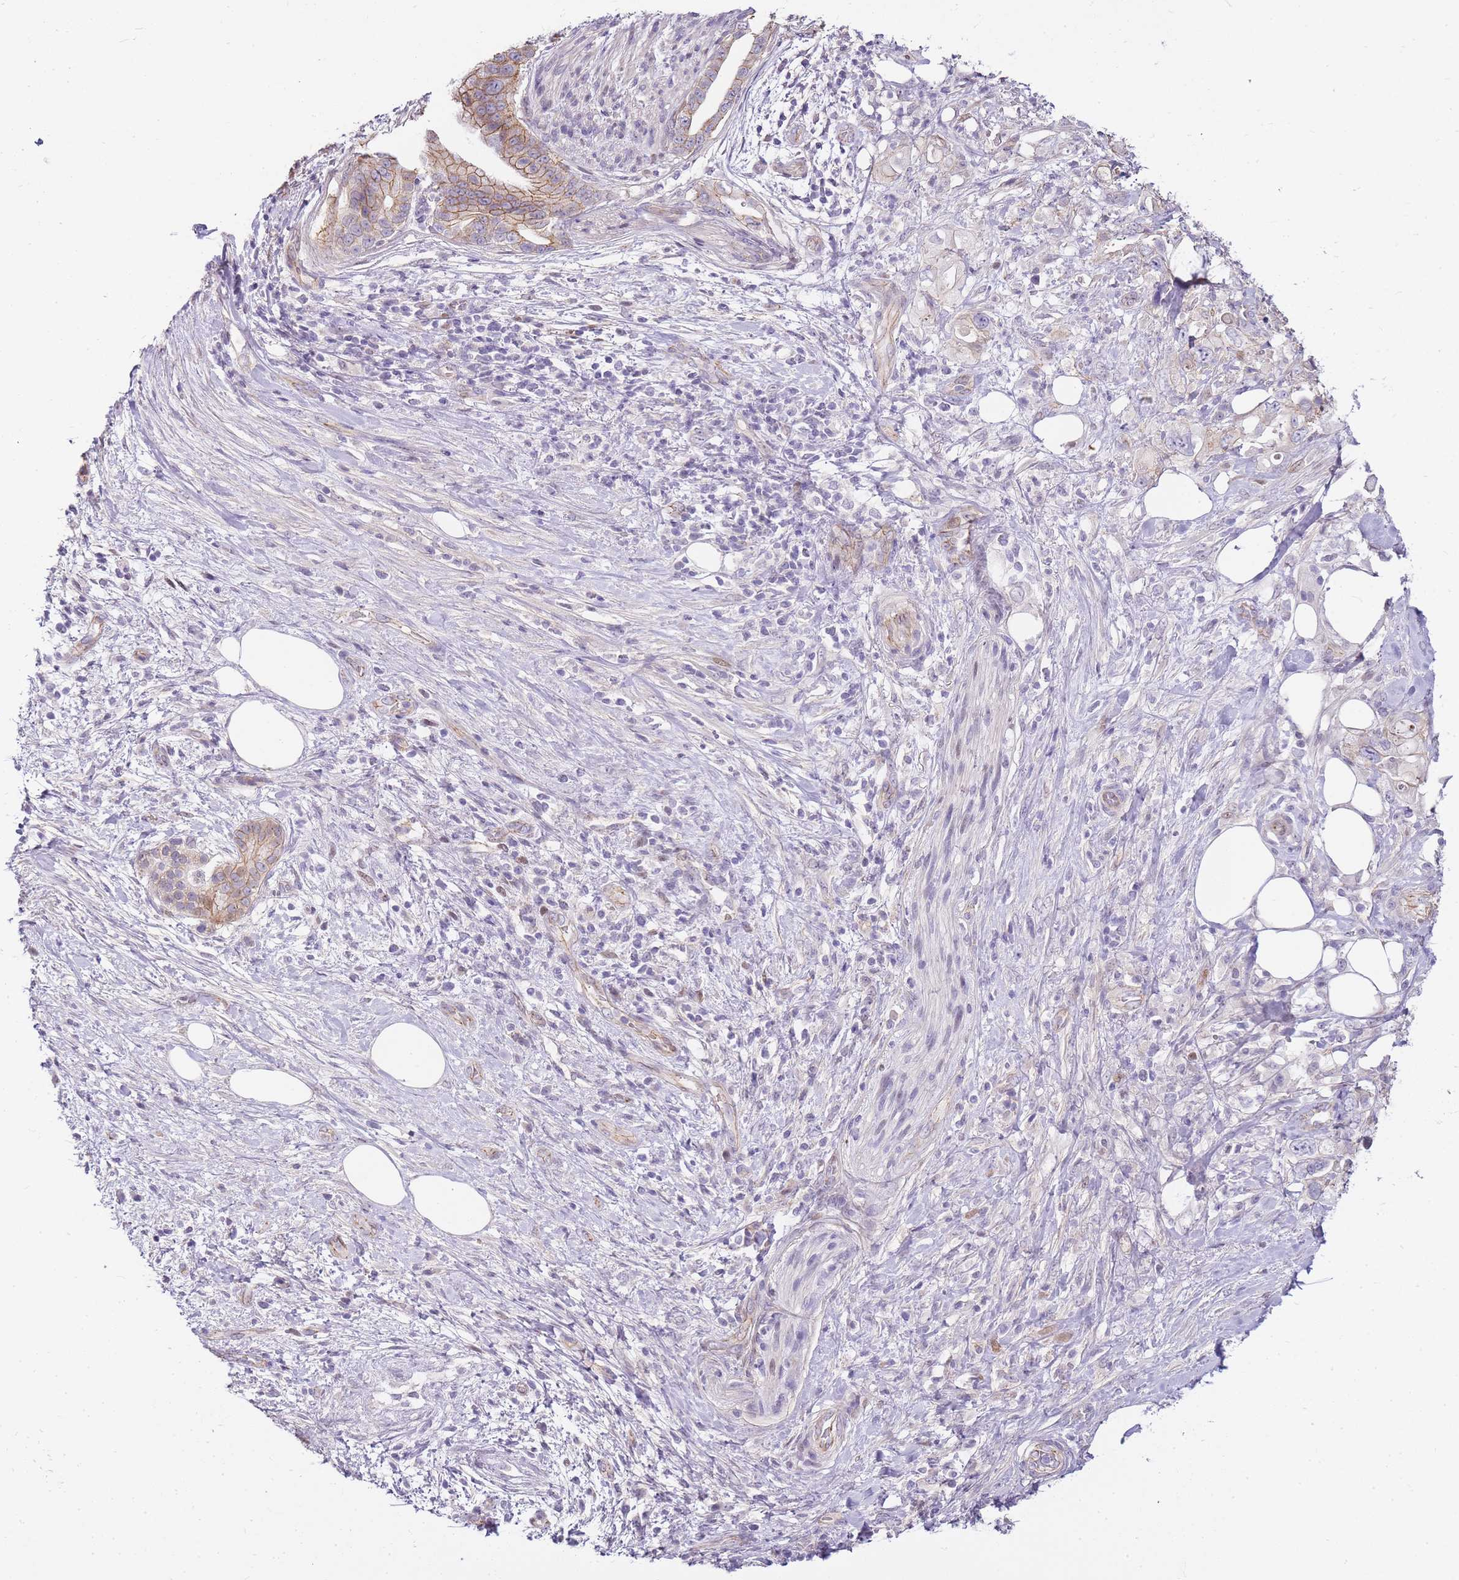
{"staining": {"intensity": "moderate", "quantity": ">75%", "location": "cytoplasmic/membranous"}, "tissue": "pancreatic cancer", "cell_type": "Tumor cells", "image_type": "cancer", "snomed": [{"axis": "morphology", "description": "Adenocarcinoma, NOS"}, {"axis": "topography", "description": "Pancreas"}], "caption": "Immunohistochemical staining of pancreatic cancer demonstrates moderate cytoplasmic/membranous protein expression in about >75% of tumor cells.", "gene": "CLBA1", "patient": {"sex": "female", "age": 61}}